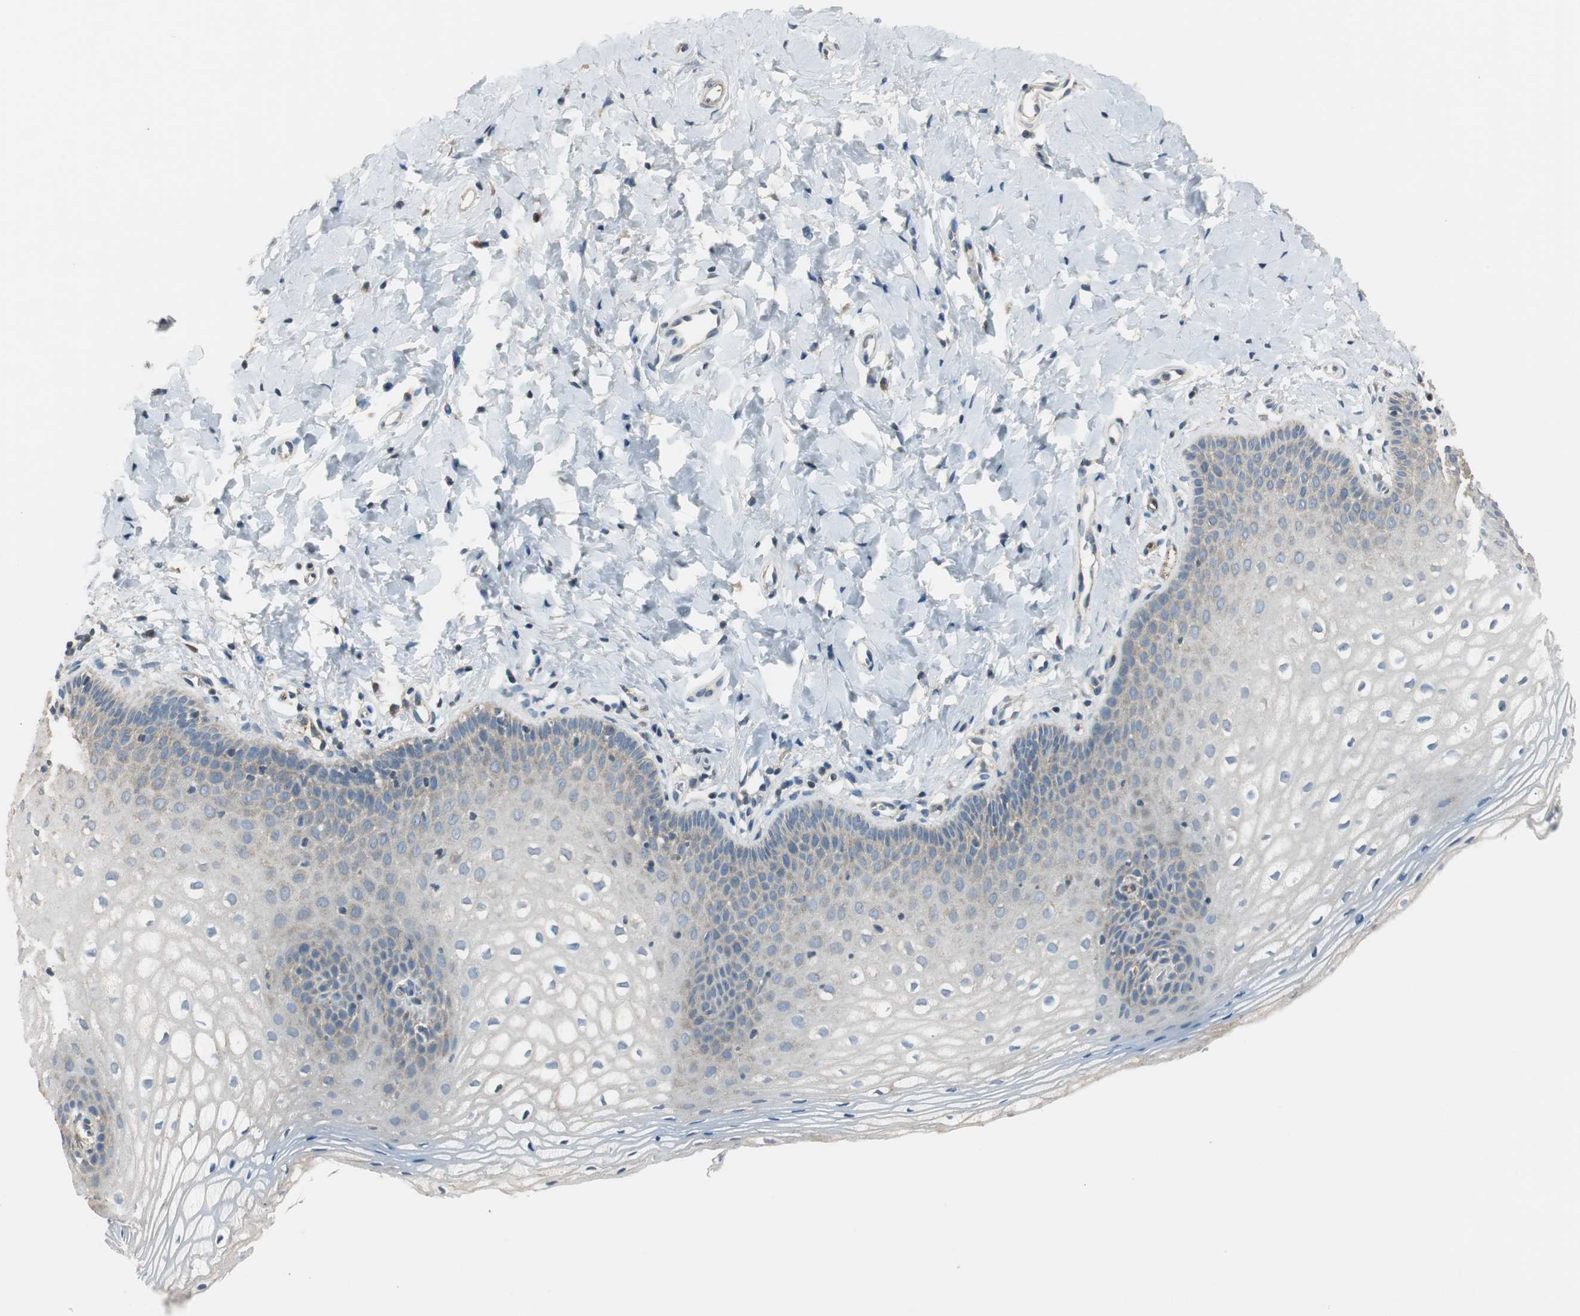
{"staining": {"intensity": "weak", "quantity": "<25%", "location": "cytoplasmic/membranous"}, "tissue": "vagina", "cell_type": "Squamous epithelial cells", "image_type": "normal", "snomed": [{"axis": "morphology", "description": "Normal tissue, NOS"}, {"axis": "topography", "description": "Vagina"}], "caption": "This is a image of immunohistochemistry staining of normal vagina, which shows no positivity in squamous epithelial cells.", "gene": "MSTO1", "patient": {"sex": "female", "age": 55}}